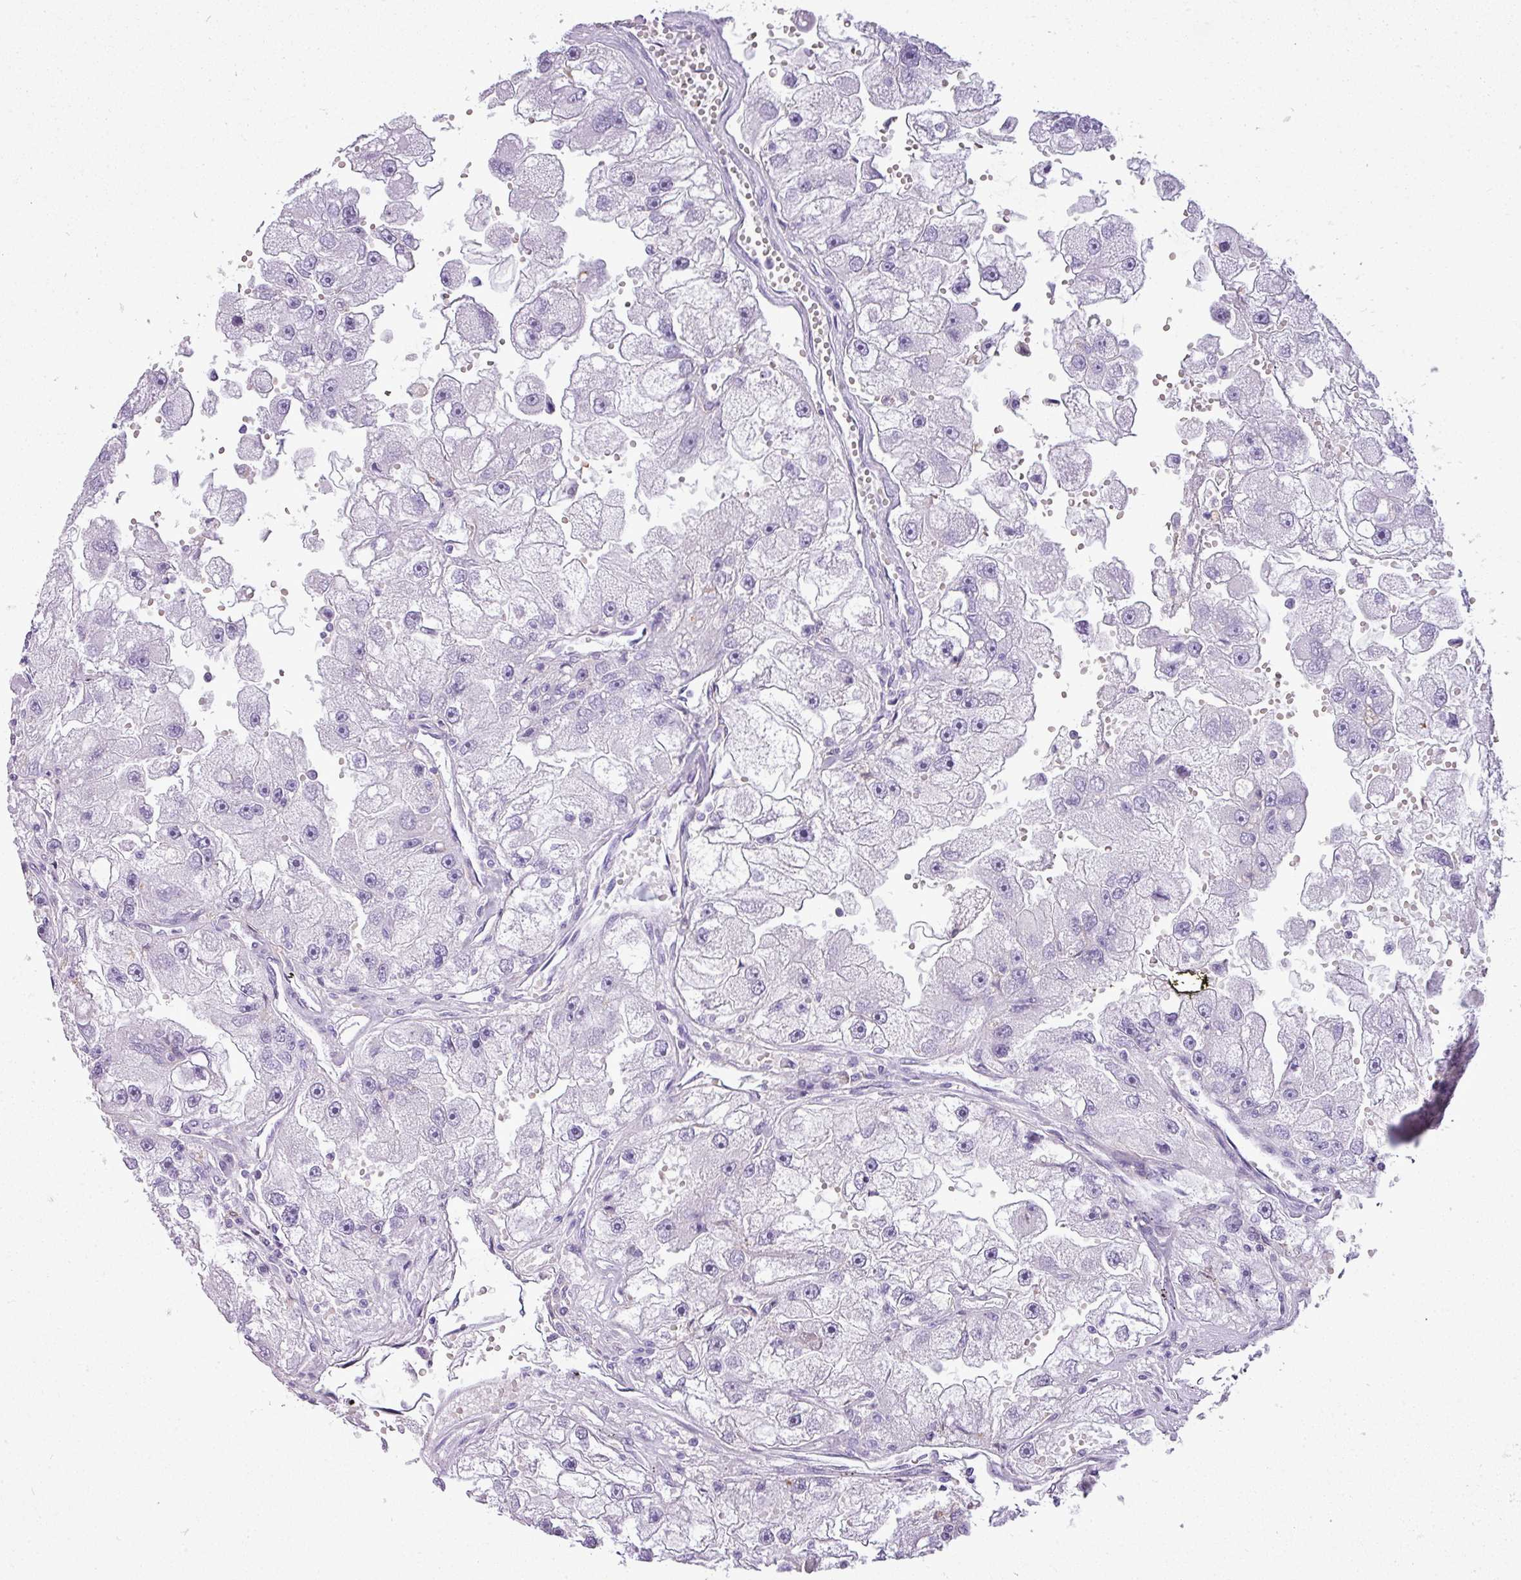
{"staining": {"intensity": "negative", "quantity": "none", "location": "none"}, "tissue": "renal cancer", "cell_type": "Tumor cells", "image_type": "cancer", "snomed": [{"axis": "morphology", "description": "Adenocarcinoma, NOS"}, {"axis": "topography", "description": "Kidney"}], "caption": "This is an immunohistochemistry micrograph of renal cancer (adenocarcinoma). There is no positivity in tumor cells.", "gene": "RBMXL2", "patient": {"sex": "male", "age": 63}}